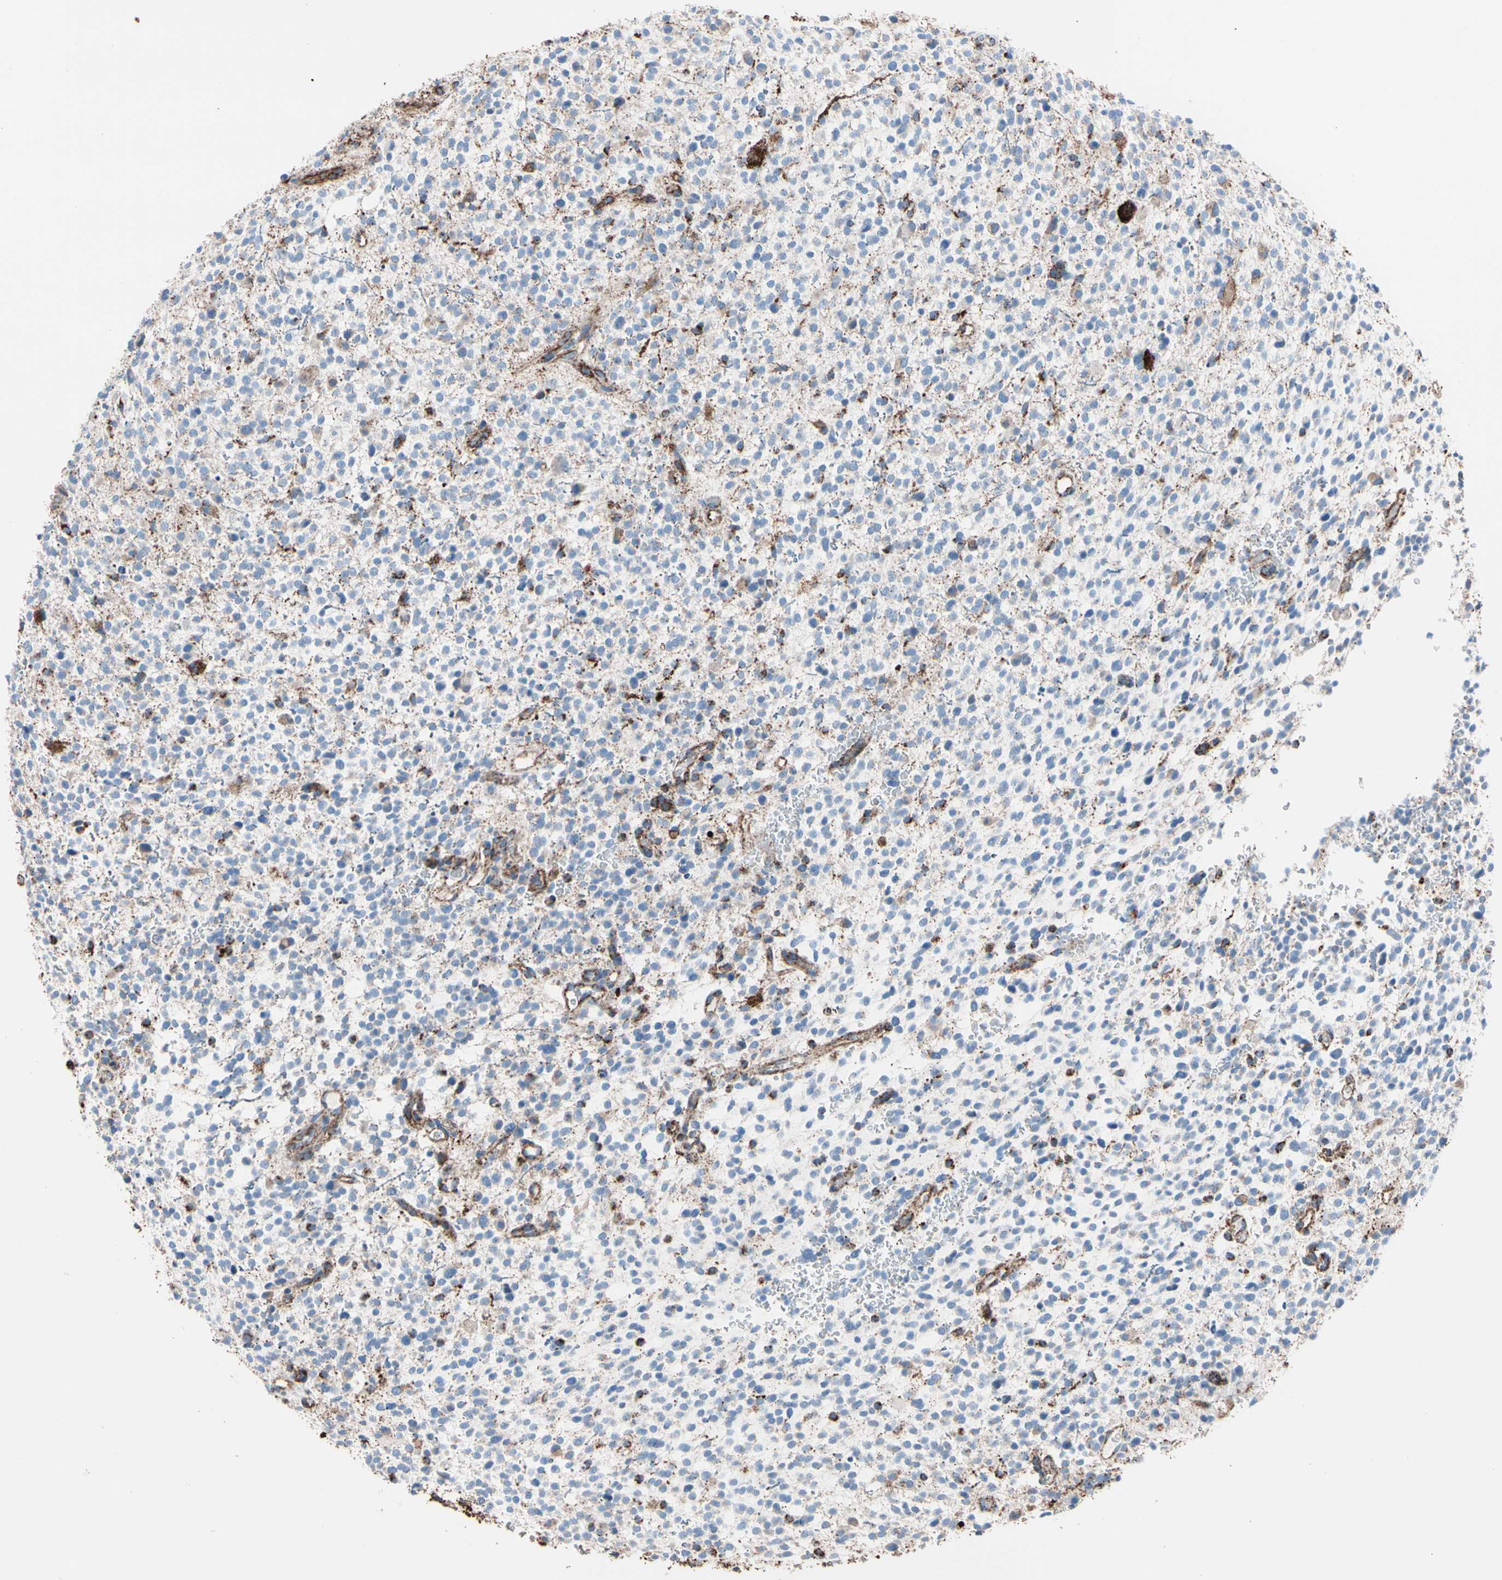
{"staining": {"intensity": "strong", "quantity": "<25%", "location": "cytoplasmic/membranous"}, "tissue": "glioma", "cell_type": "Tumor cells", "image_type": "cancer", "snomed": [{"axis": "morphology", "description": "Glioma, malignant, High grade"}, {"axis": "topography", "description": "Brain"}], "caption": "Immunohistochemical staining of human high-grade glioma (malignant) displays medium levels of strong cytoplasmic/membranous protein staining in approximately <25% of tumor cells. (DAB (3,3'-diaminobenzidine) IHC with brightfield microscopy, high magnification).", "gene": "HK1", "patient": {"sex": "male", "age": 48}}